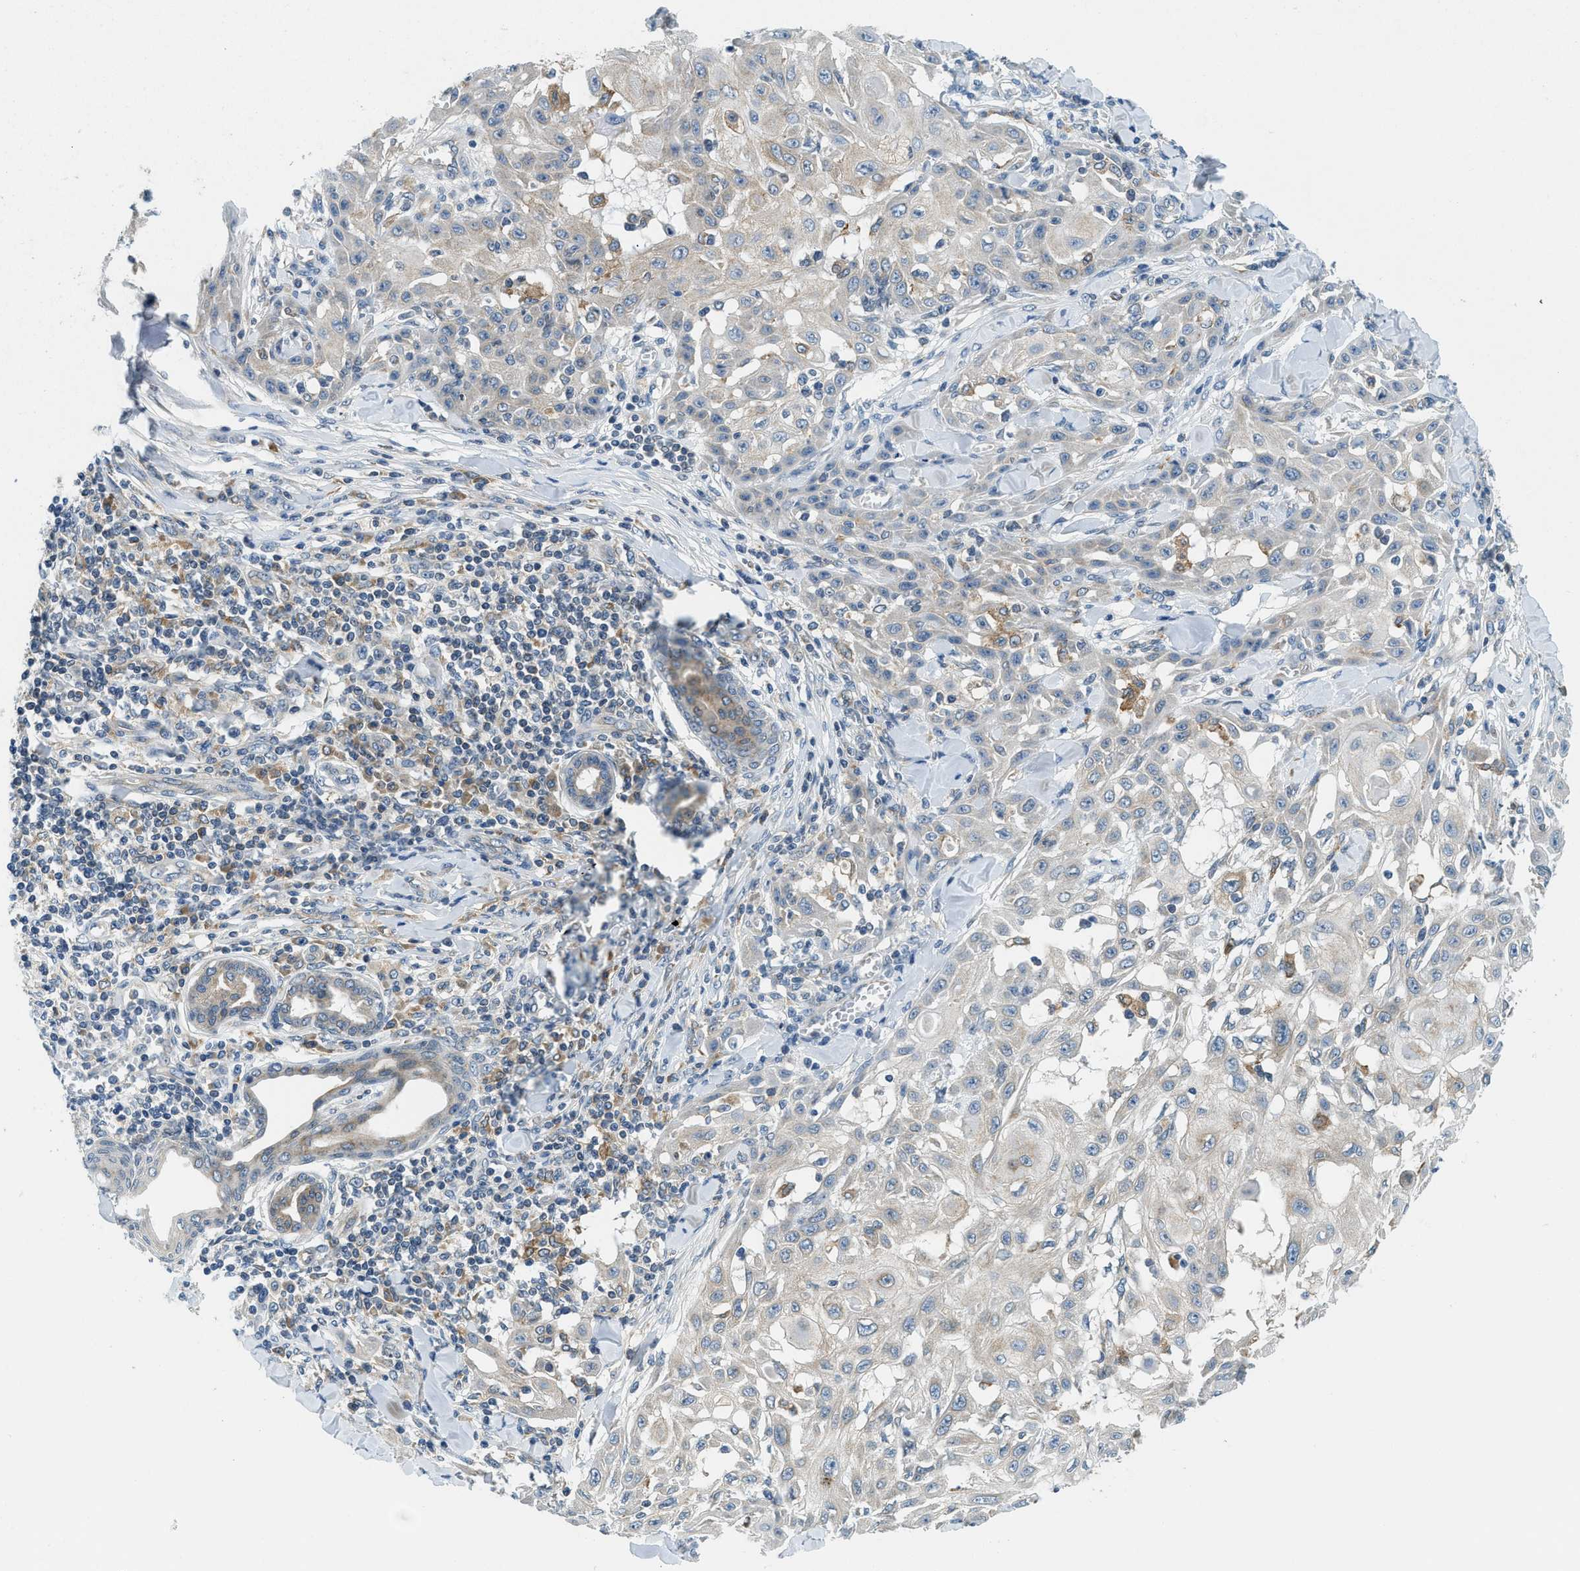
{"staining": {"intensity": "weak", "quantity": "<25%", "location": "cytoplasmic/membranous"}, "tissue": "skin cancer", "cell_type": "Tumor cells", "image_type": "cancer", "snomed": [{"axis": "morphology", "description": "Squamous cell carcinoma, NOS"}, {"axis": "topography", "description": "Skin"}], "caption": "The histopathology image displays no significant positivity in tumor cells of squamous cell carcinoma (skin).", "gene": "BCAP31", "patient": {"sex": "male", "age": 24}}